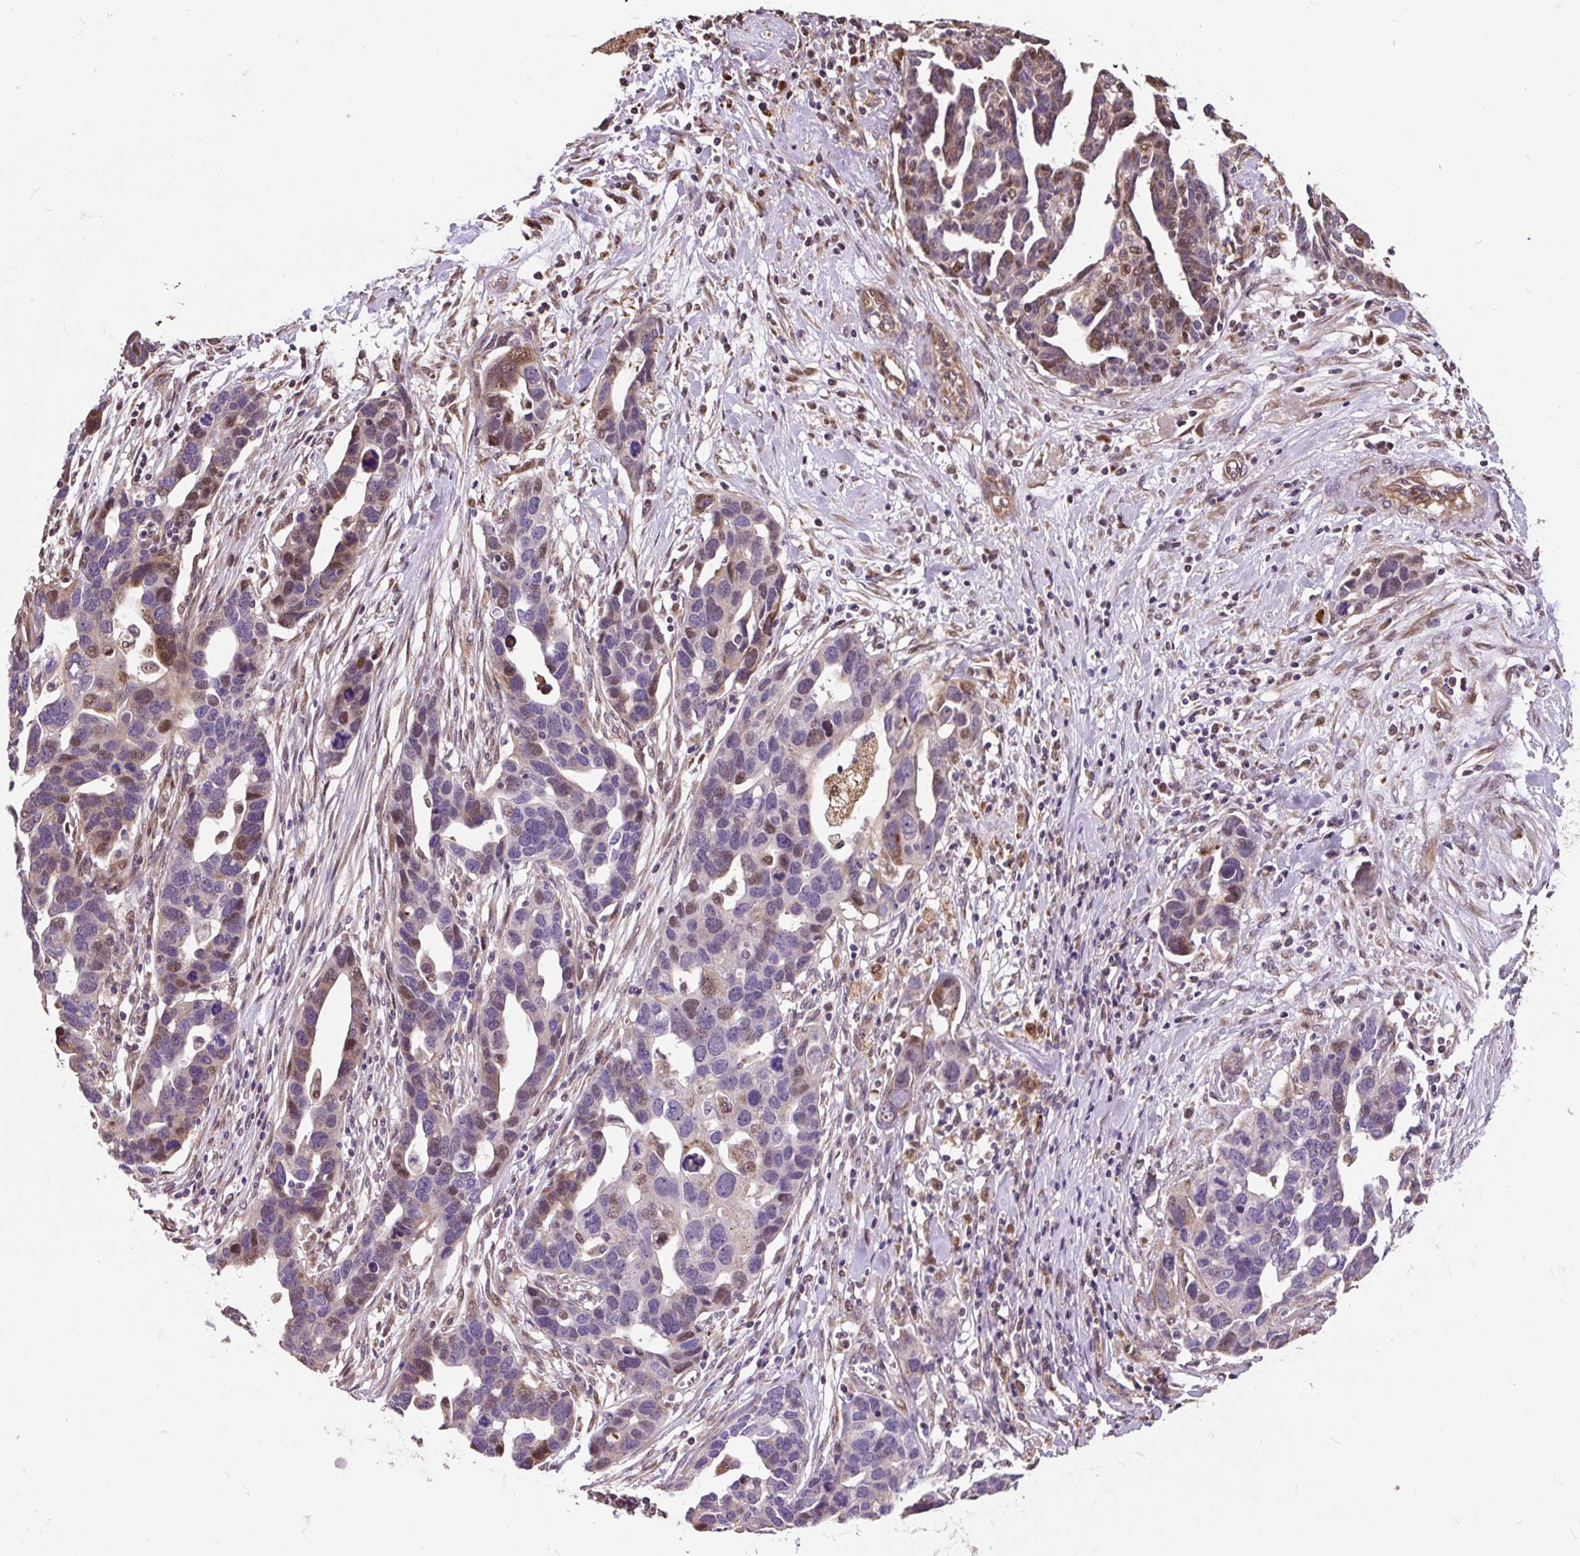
{"staining": {"intensity": "moderate", "quantity": "25%-75%", "location": "nuclear"}, "tissue": "ovarian cancer", "cell_type": "Tumor cells", "image_type": "cancer", "snomed": [{"axis": "morphology", "description": "Cystadenocarcinoma, serous, NOS"}, {"axis": "topography", "description": "Ovary"}], "caption": "This histopathology image displays ovarian cancer (serous cystadenocarcinoma) stained with IHC to label a protein in brown. The nuclear of tumor cells show moderate positivity for the protein. Nuclei are counter-stained blue.", "gene": "PUS7L", "patient": {"sex": "female", "age": 54}}